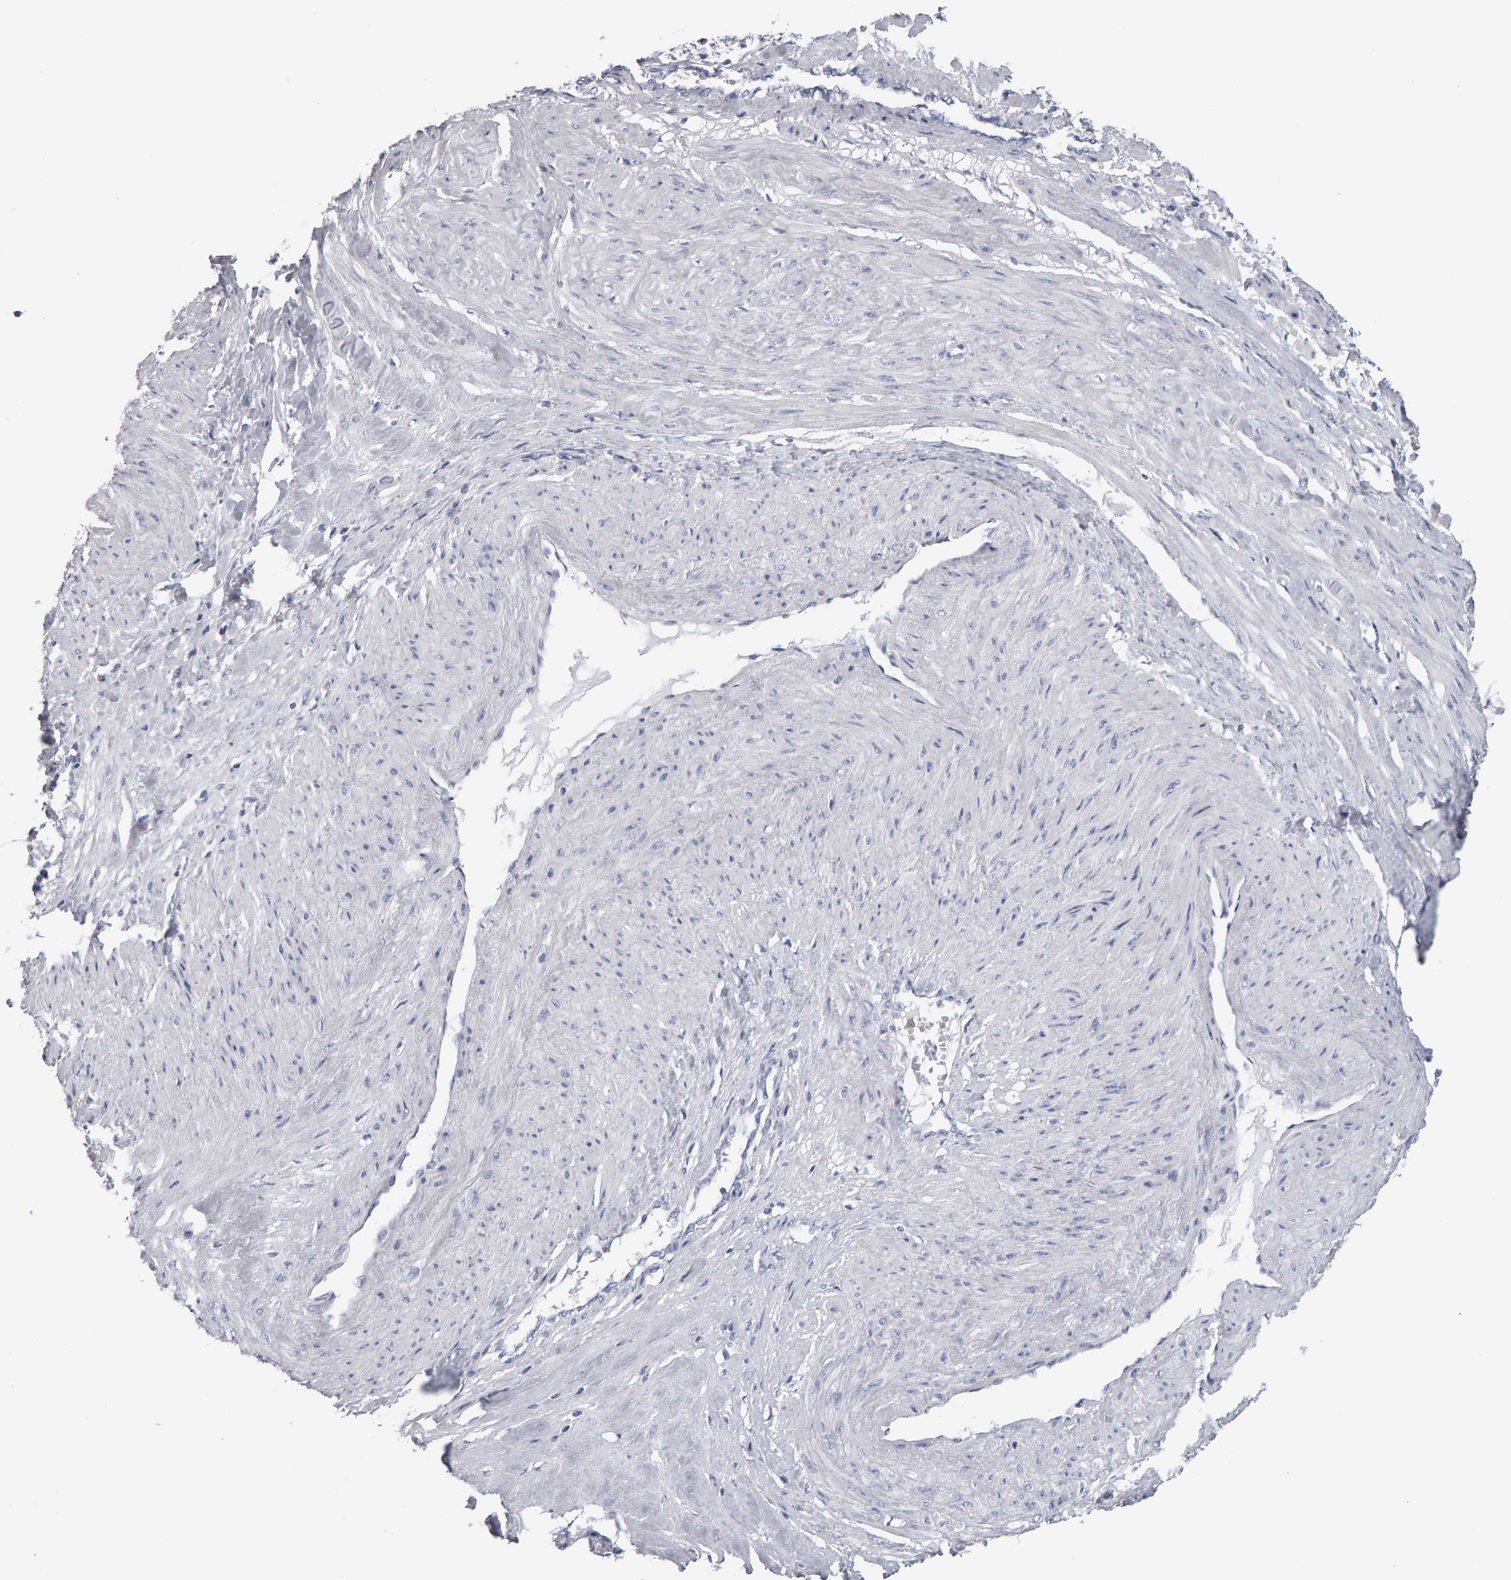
{"staining": {"intensity": "negative", "quantity": "none", "location": "none"}, "tissue": "smooth muscle", "cell_type": "Smooth muscle cells", "image_type": "normal", "snomed": [{"axis": "morphology", "description": "Normal tissue, NOS"}, {"axis": "topography", "description": "Endometrium"}], "caption": "Human smooth muscle stained for a protein using immunohistochemistry exhibits no positivity in smooth muscle cells.", "gene": "CD38", "patient": {"sex": "female", "age": 33}}